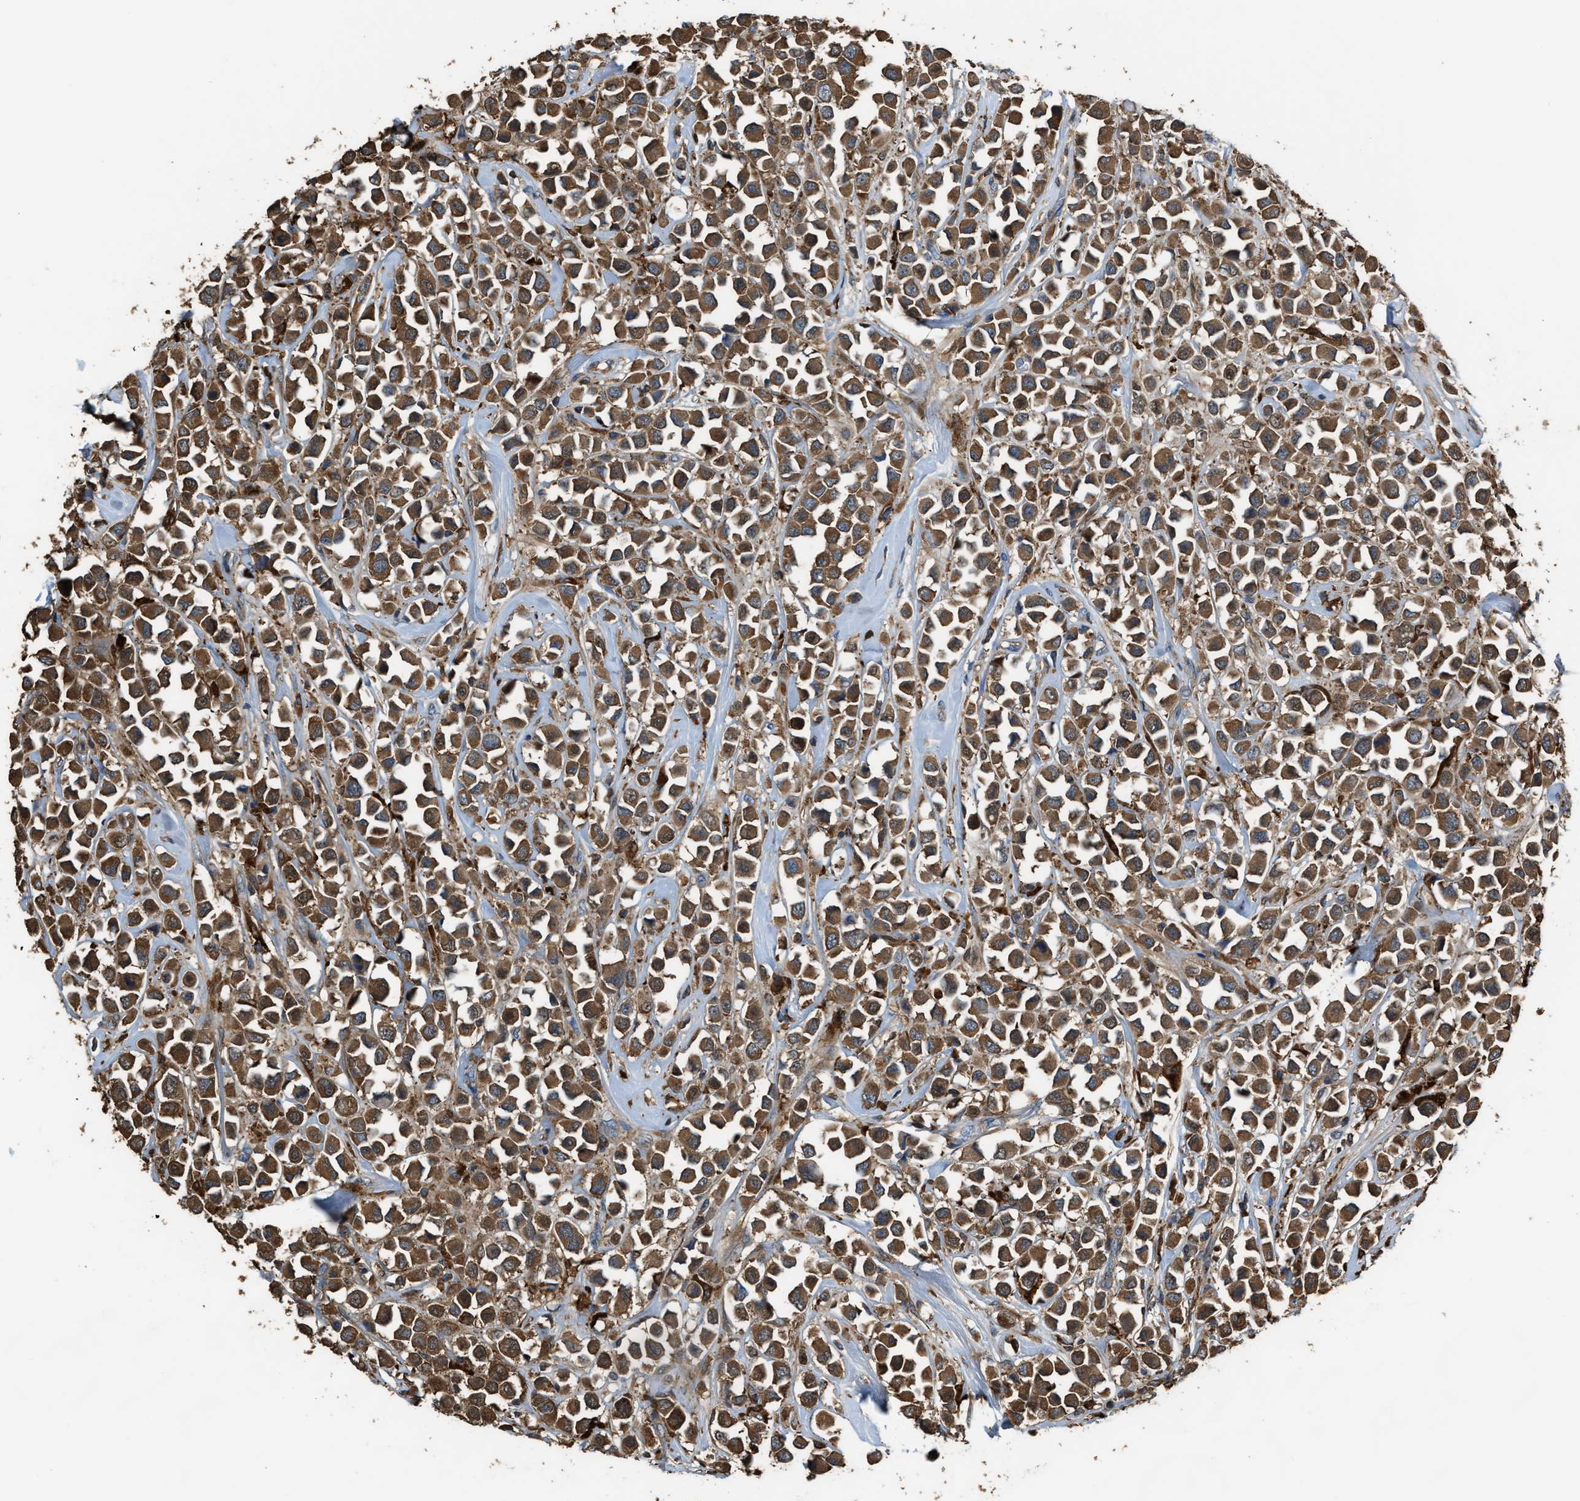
{"staining": {"intensity": "strong", "quantity": ">75%", "location": "cytoplasmic/membranous"}, "tissue": "breast cancer", "cell_type": "Tumor cells", "image_type": "cancer", "snomed": [{"axis": "morphology", "description": "Duct carcinoma"}, {"axis": "topography", "description": "Breast"}], "caption": "DAB immunohistochemical staining of human breast cancer exhibits strong cytoplasmic/membranous protein expression in approximately >75% of tumor cells. The staining was performed using DAB to visualize the protein expression in brown, while the nuclei were stained in blue with hematoxylin (Magnification: 20x).", "gene": "ATIC", "patient": {"sex": "female", "age": 61}}